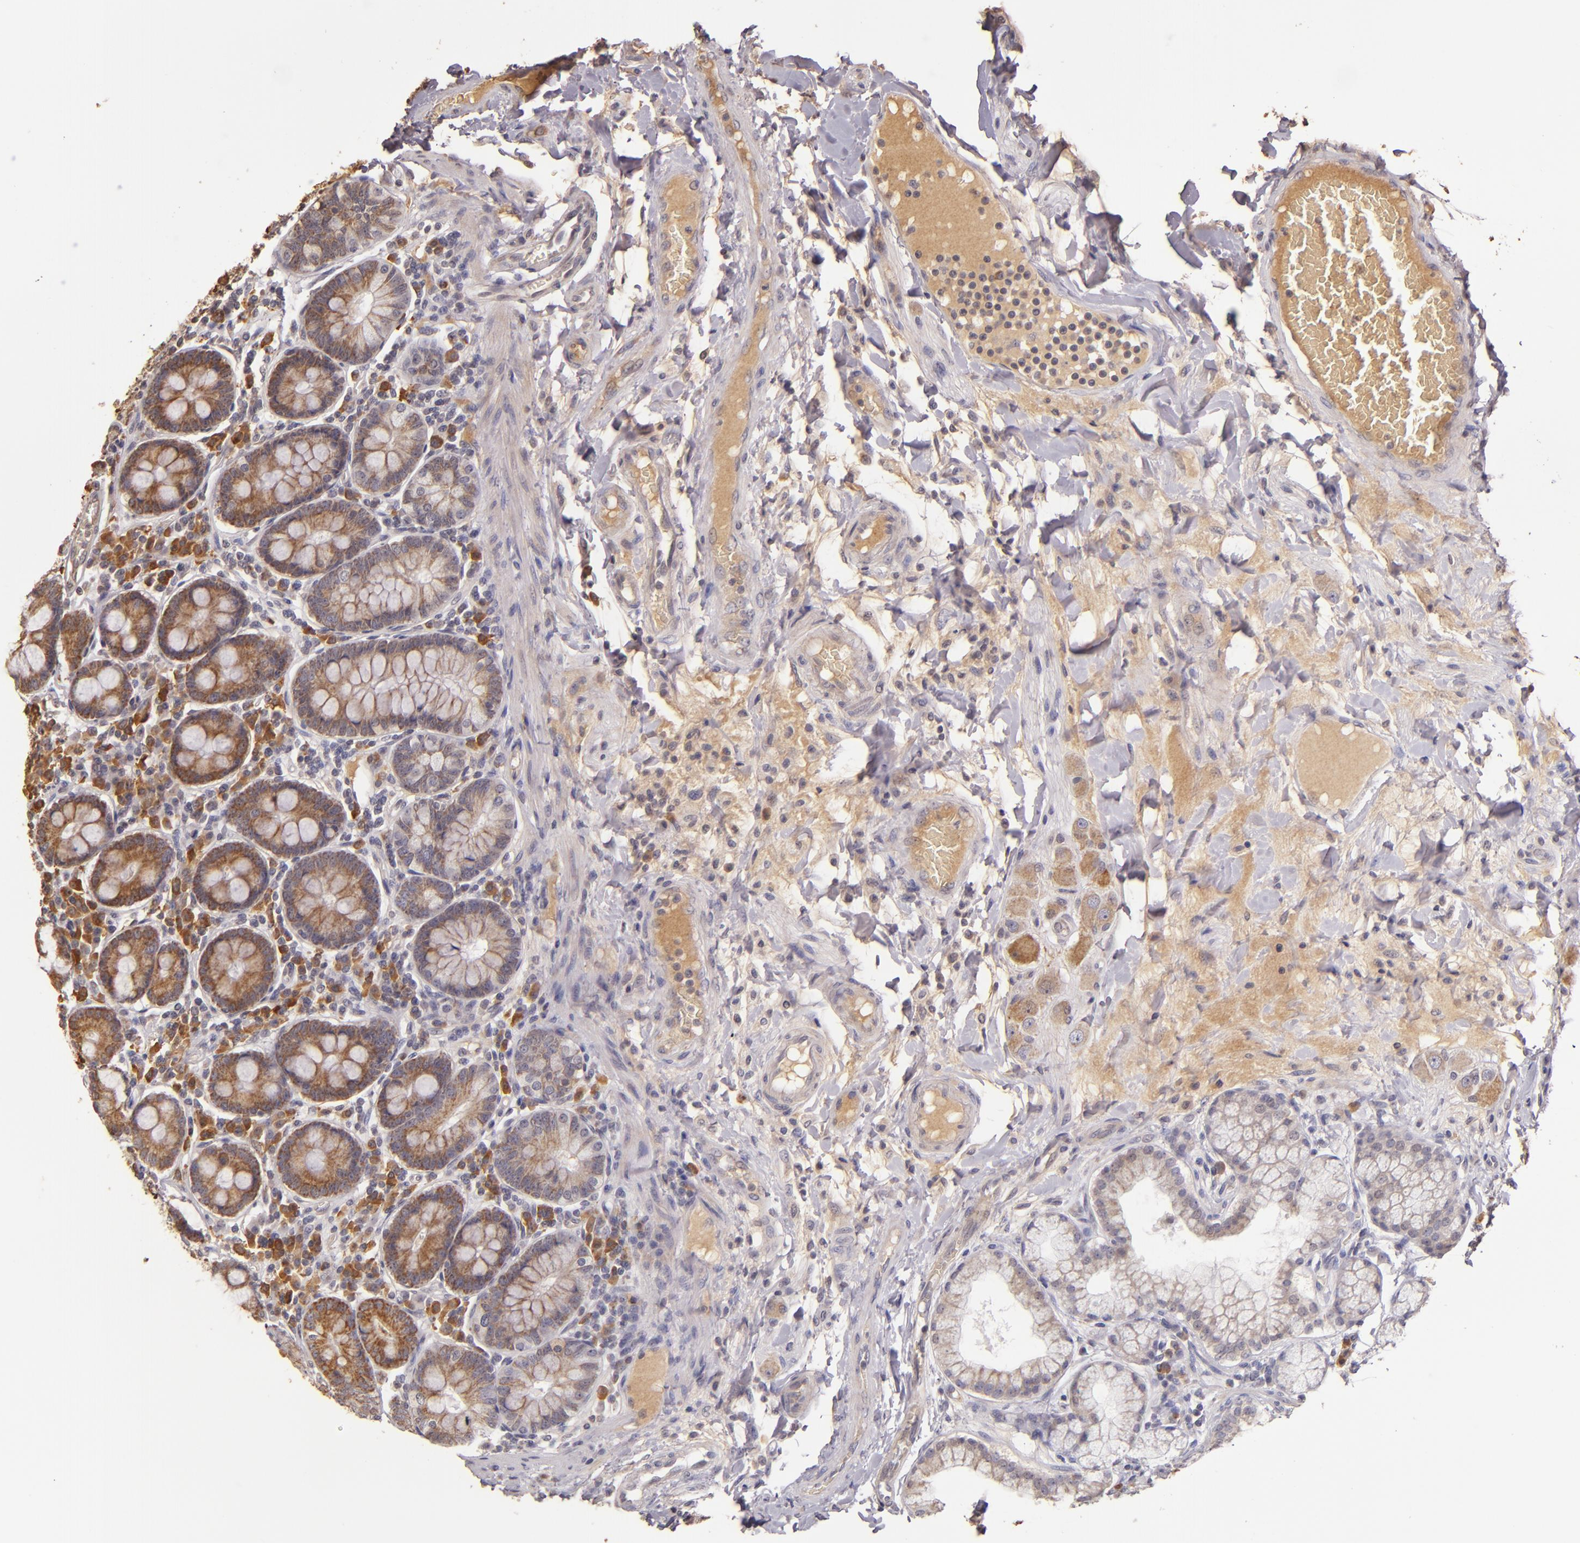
{"staining": {"intensity": "moderate", "quantity": "25%-75%", "location": "cytoplasmic/membranous"}, "tissue": "duodenum", "cell_type": "Glandular cells", "image_type": "normal", "snomed": [{"axis": "morphology", "description": "Normal tissue, NOS"}, {"axis": "topography", "description": "Duodenum"}], "caption": "Moderate cytoplasmic/membranous positivity is present in about 25%-75% of glandular cells in unremarkable duodenum.", "gene": "ABL1", "patient": {"sex": "male", "age": 50}}